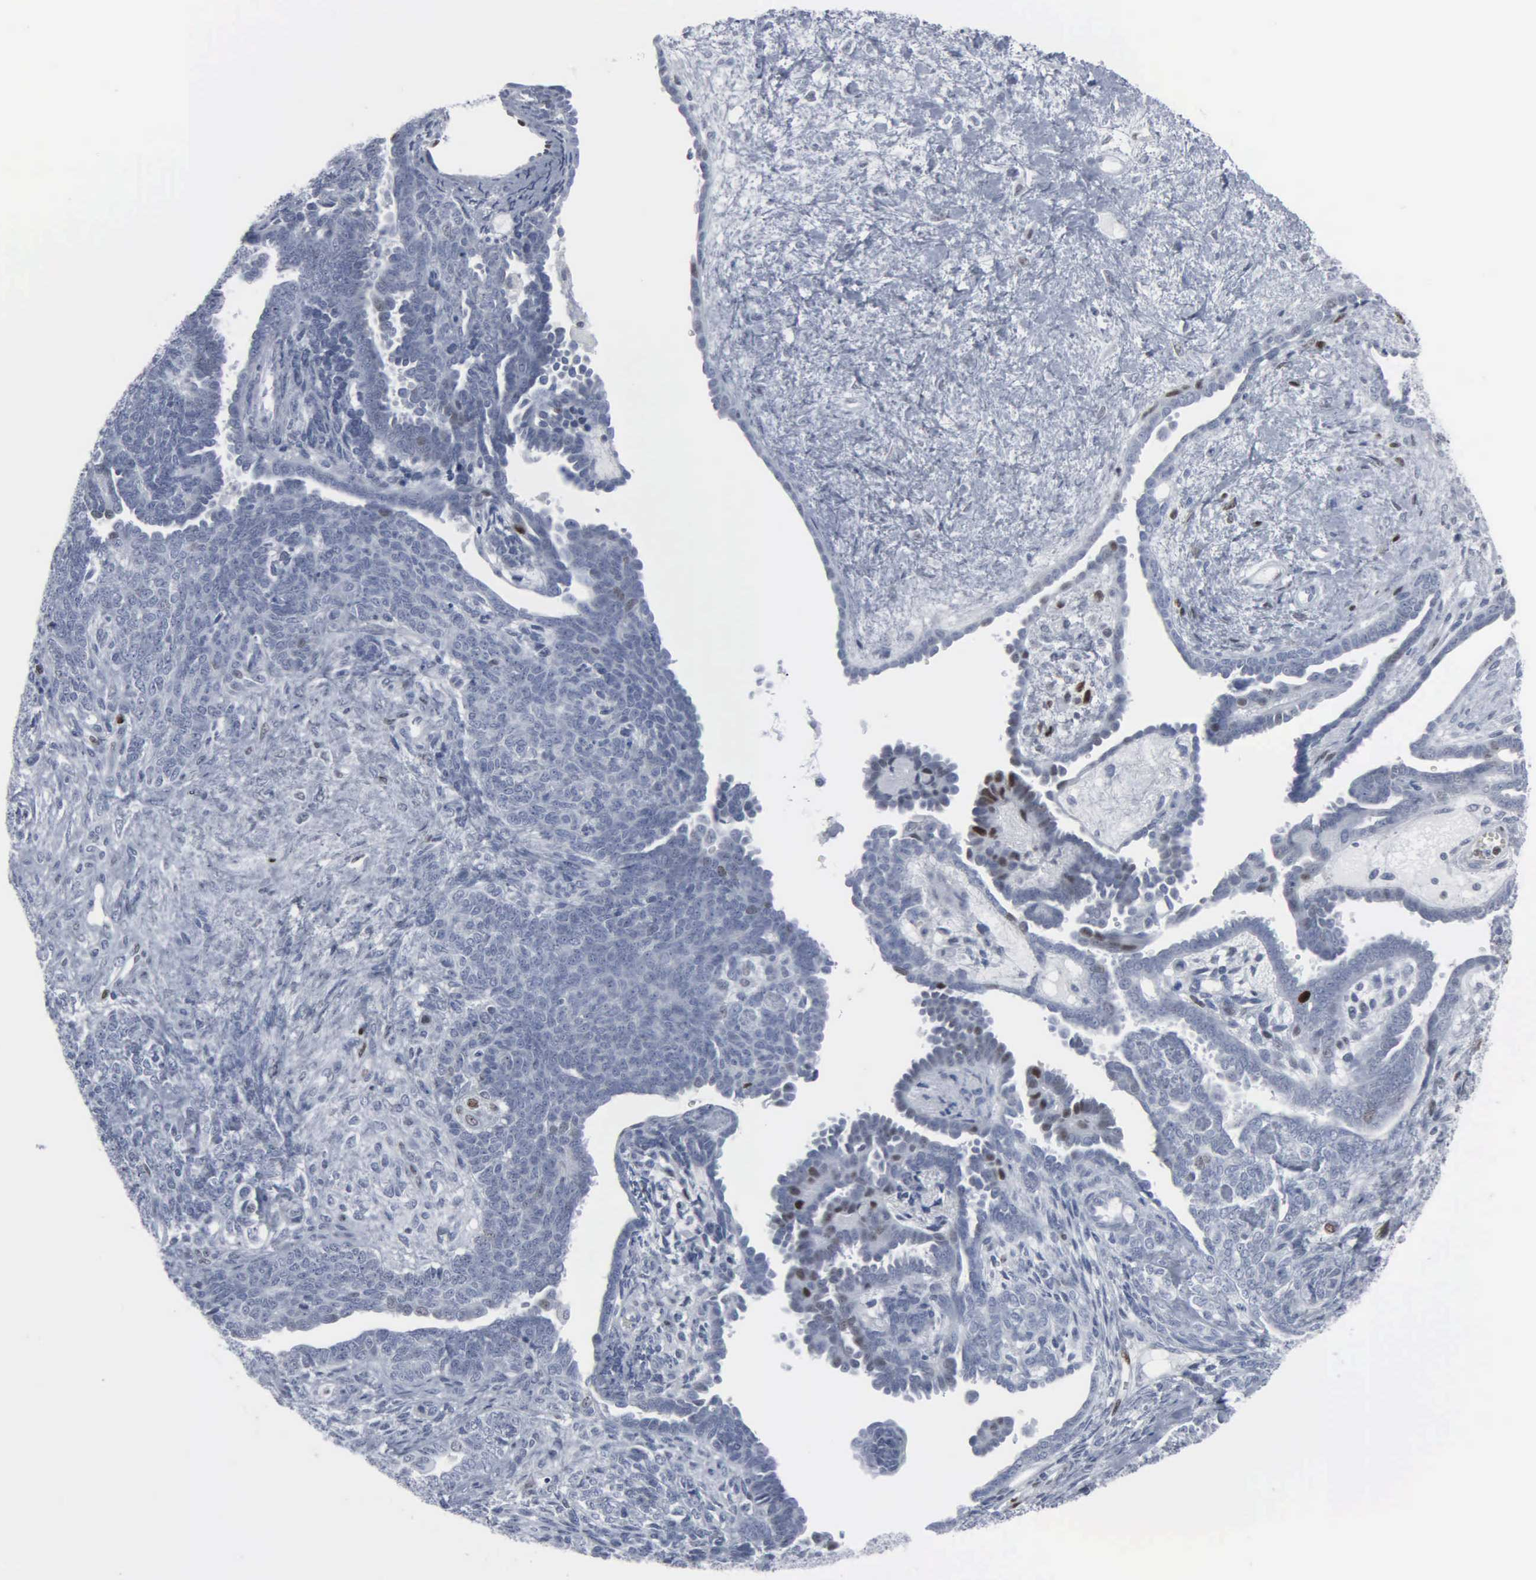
{"staining": {"intensity": "moderate", "quantity": "<25%", "location": "nuclear"}, "tissue": "endometrial cancer", "cell_type": "Tumor cells", "image_type": "cancer", "snomed": [{"axis": "morphology", "description": "Neoplasm, malignant, NOS"}, {"axis": "topography", "description": "Endometrium"}], "caption": "DAB immunohistochemical staining of human neoplasm (malignant) (endometrial) displays moderate nuclear protein staining in approximately <25% of tumor cells.", "gene": "CCND3", "patient": {"sex": "female", "age": 74}}